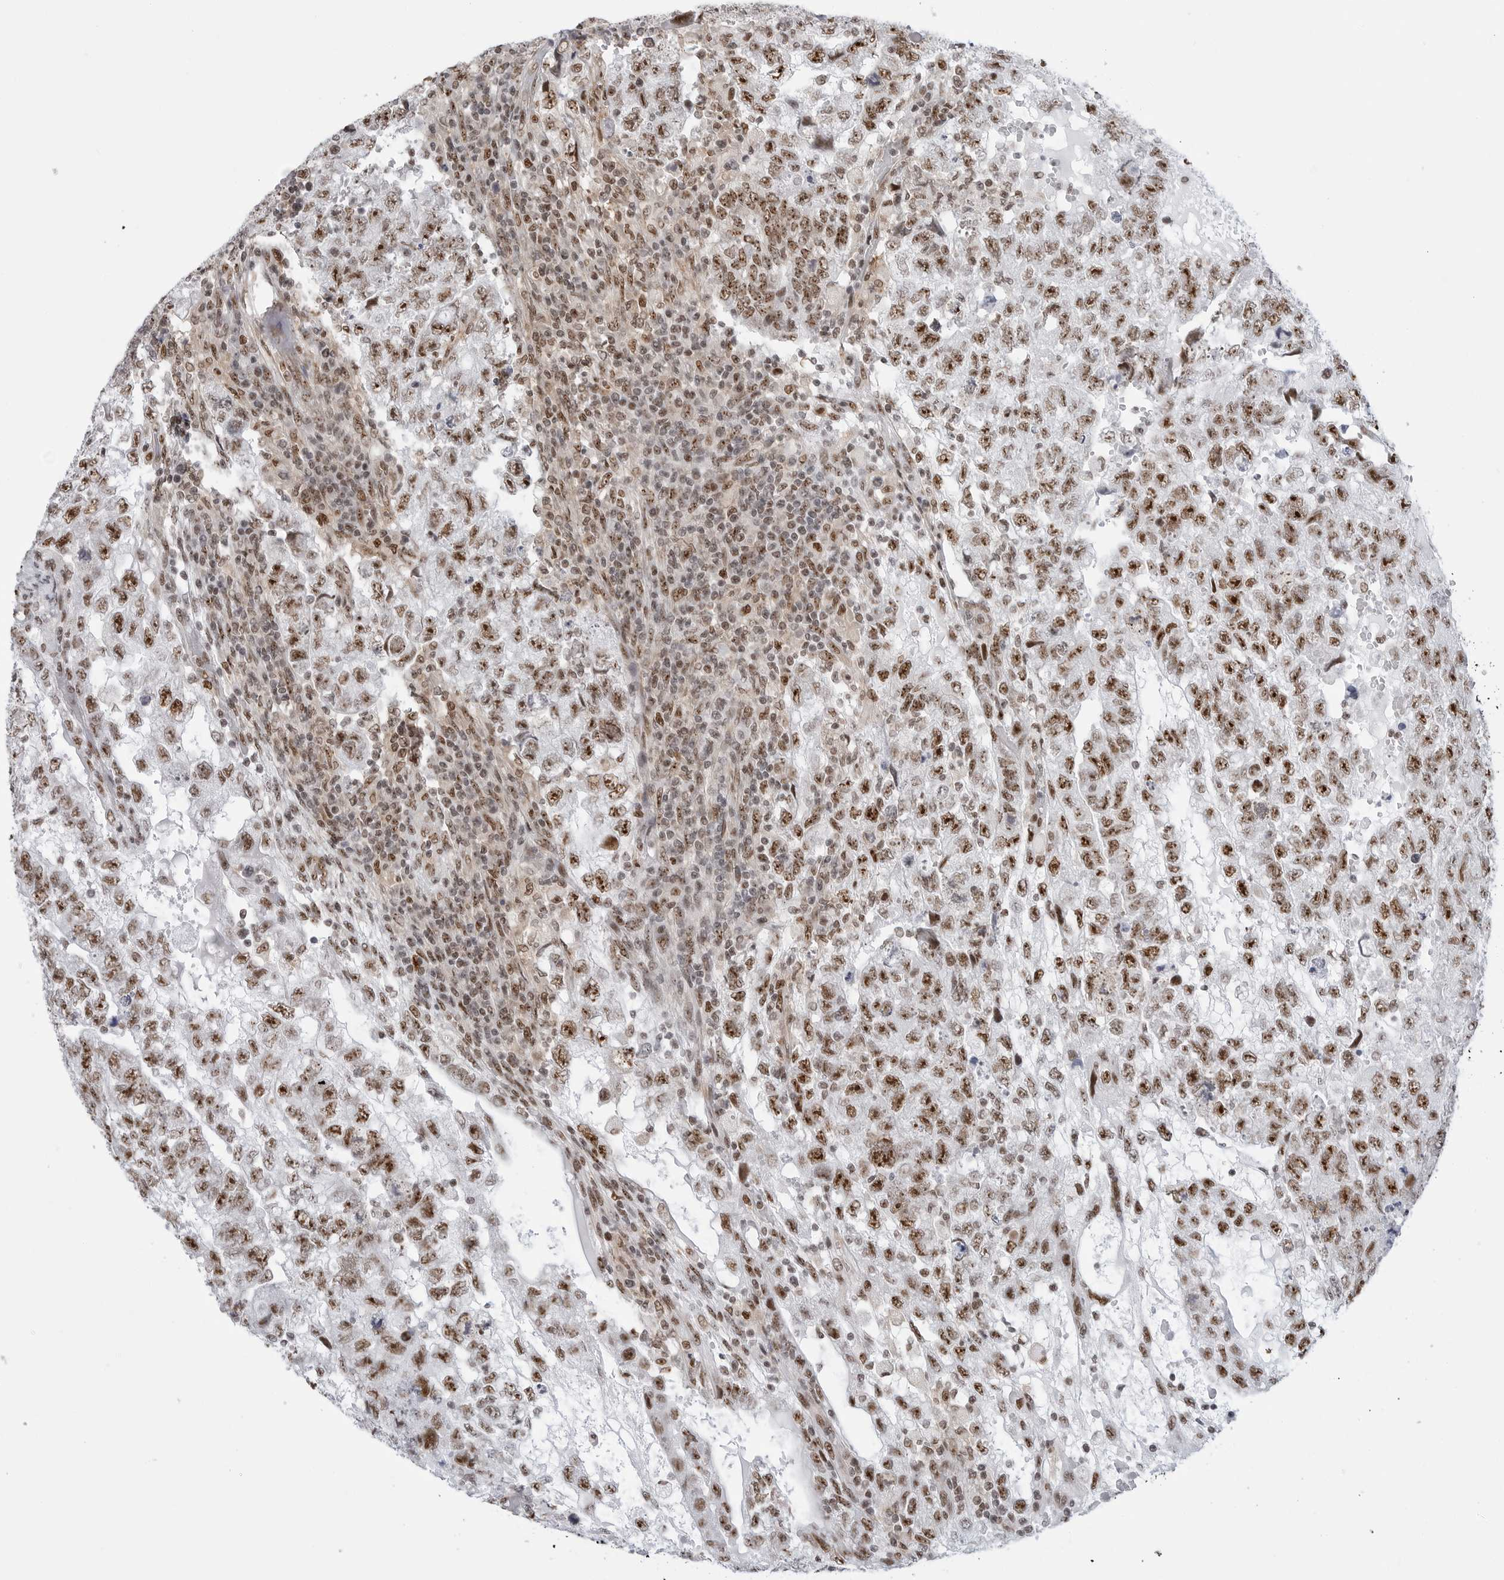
{"staining": {"intensity": "strong", "quantity": ">75%", "location": "nuclear"}, "tissue": "testis cancer", "cell_type": "Tumor cells", "image_type": "cancer", "snomed": [{"axis": "morphology", "description": "Carcinoma, Embryonal, NOS"}, {"axis": "topography", "description": "Testis"}], "caption": "High-magnification brightfield microscopy of embryonal carcinoma (testis) stained with DAB (3,3'-diaminobenzidine) (brown) and counterstained with hematoxylin (blue). tumor cells exhibit strong nuclear staining is seen in about>75% of cells.", "gene": "C1orf162", "patient": {"sex": "male", "age": 36}}